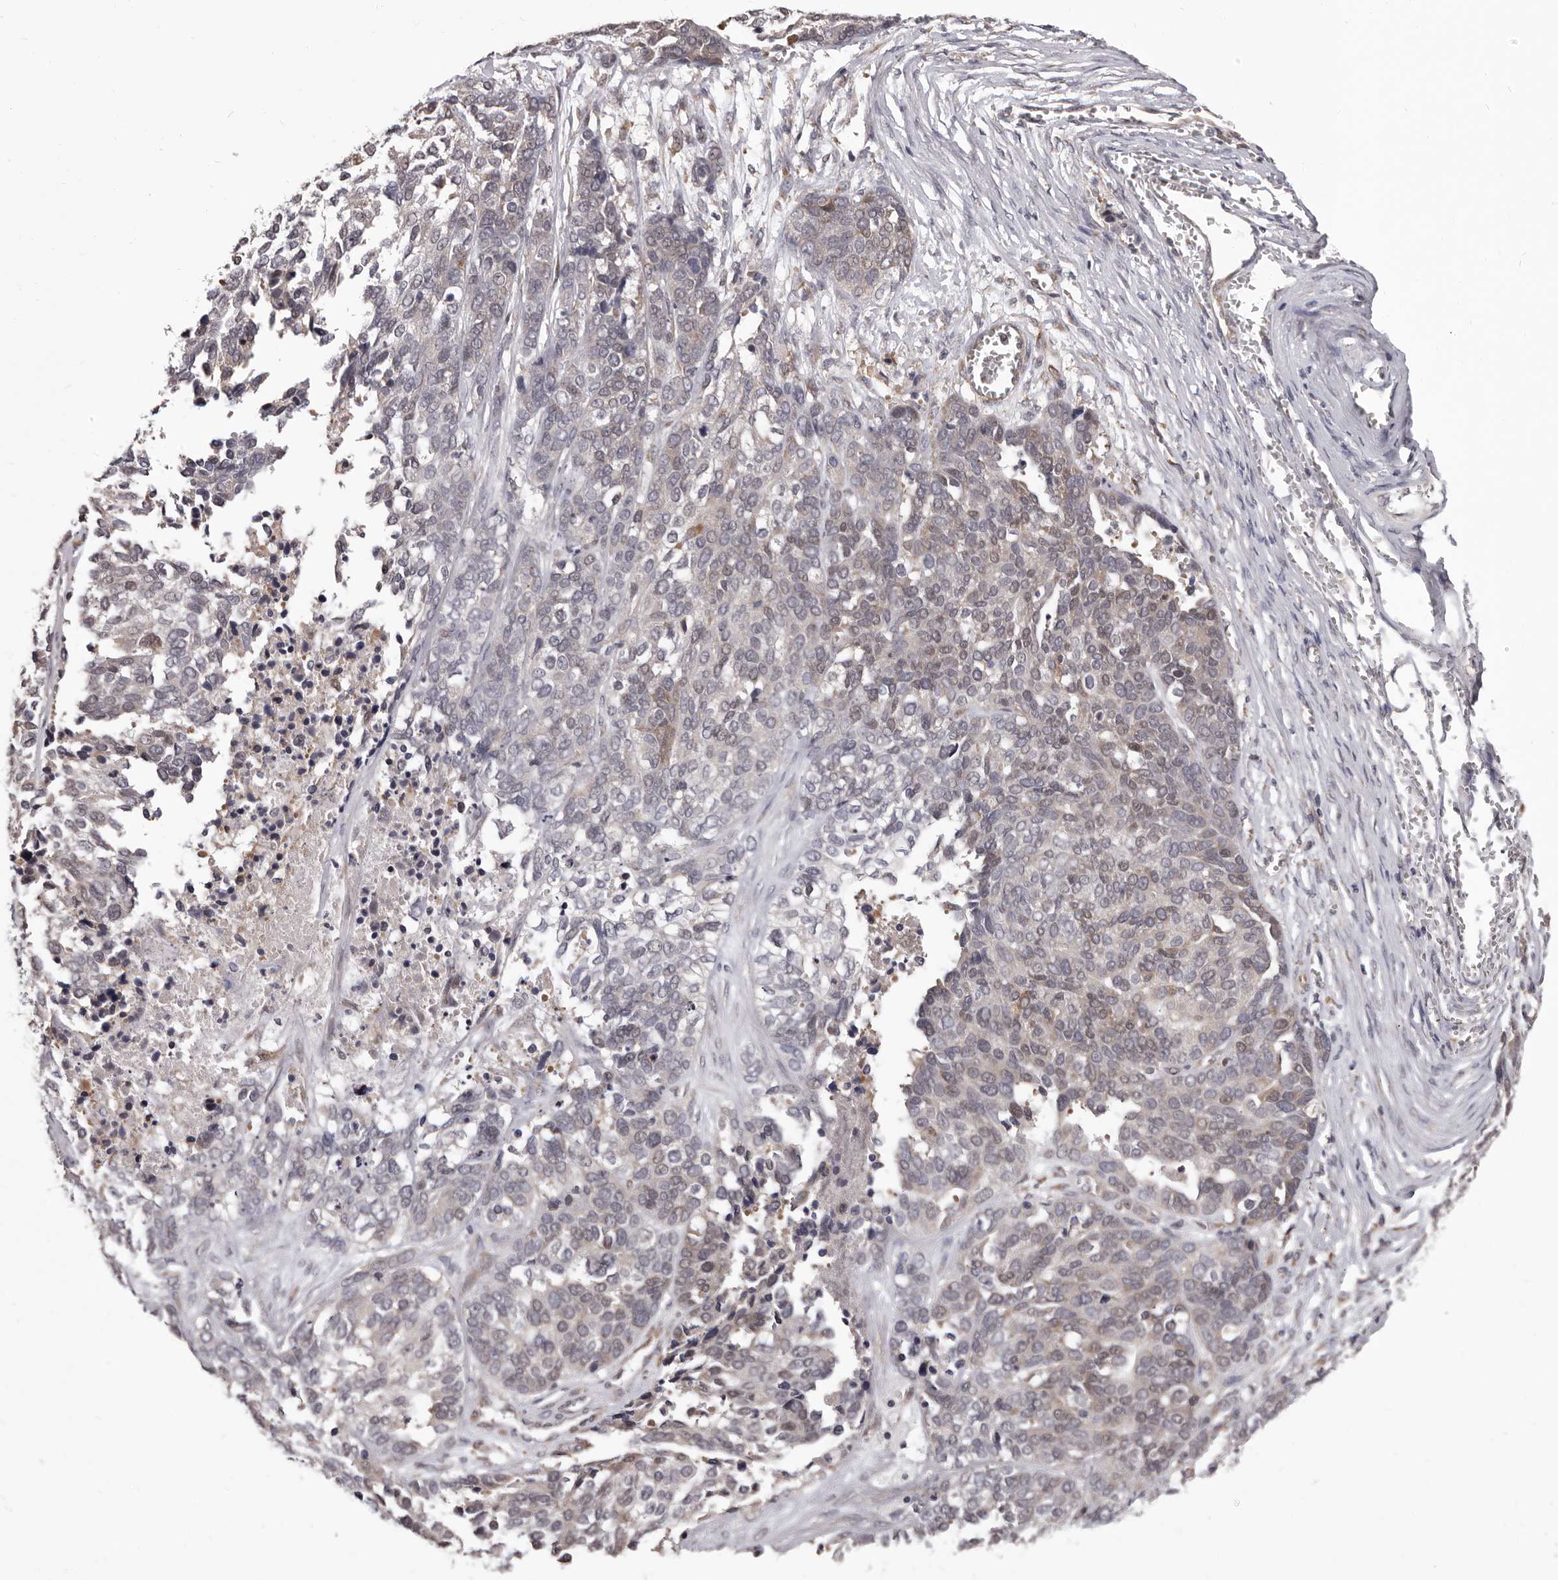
{"staining": {"intensity": "weak", "quantity": "25%-75%", "location": "cytoplasmic/membranous,nuclear"}, "tissue": "ovarian cancer", "cell_type": "Tumor cells", "image_type": "cancer", "snomed": [{"axis": "morphology", "description": "Cystadenocarcinoma, serous, NOS"}, {"axis": "topography", "description": "Ovary"}], "caption": "A micrograph showing weak cytoplasmic/membranous and nuclear staining in approximately 25%-75% of tumor cells in serous cystadenocarcinoma (ovarian), as visualized by brown immunohistochemical staining.", "gene": "MED8", "patient": {"sex": "female", "age": 44}}